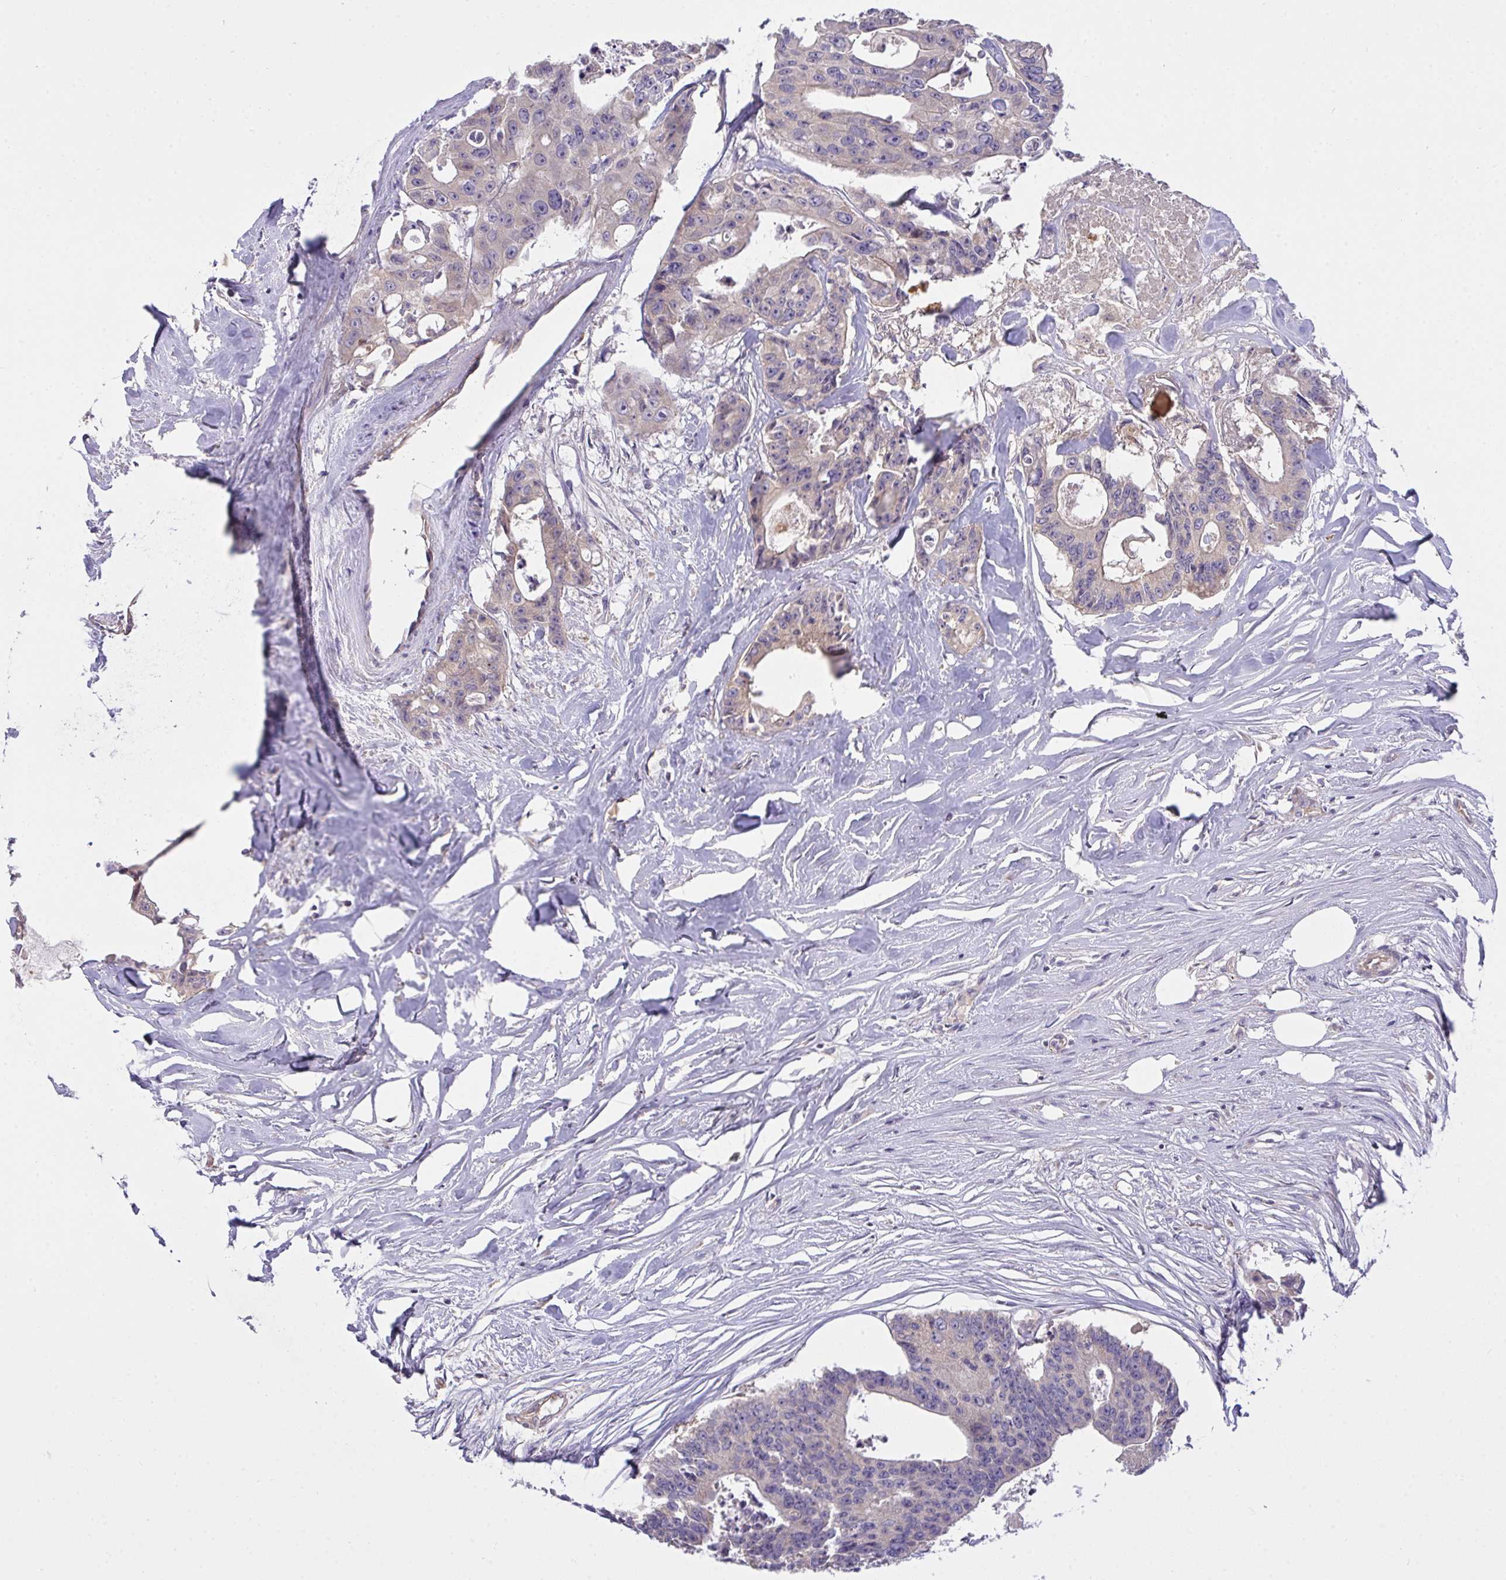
{"staining": {"intensity": "weak", "quantity": "<25%", "location": "cytoplasmic/membranous"}, "tissue": "colorectal cancer", "cell_type": "Tumor cells", "image_type": "cancer", "snomed": [{"axis": "morphology", "description": "Adenocarcinoma, NOS"}, {"axis": "topography", "description": "Rectum"}], "caption": "High magnification brightfield microscopy of colorectal adenocarcinoma stained with DAB (3,3'-diaminobenzidine) (brown) and counterstained with hematoxylin (blue): tumor cells show no significant staining.", "gene": "ZNF581", "patient": {"sex": "male", "age": 57}}